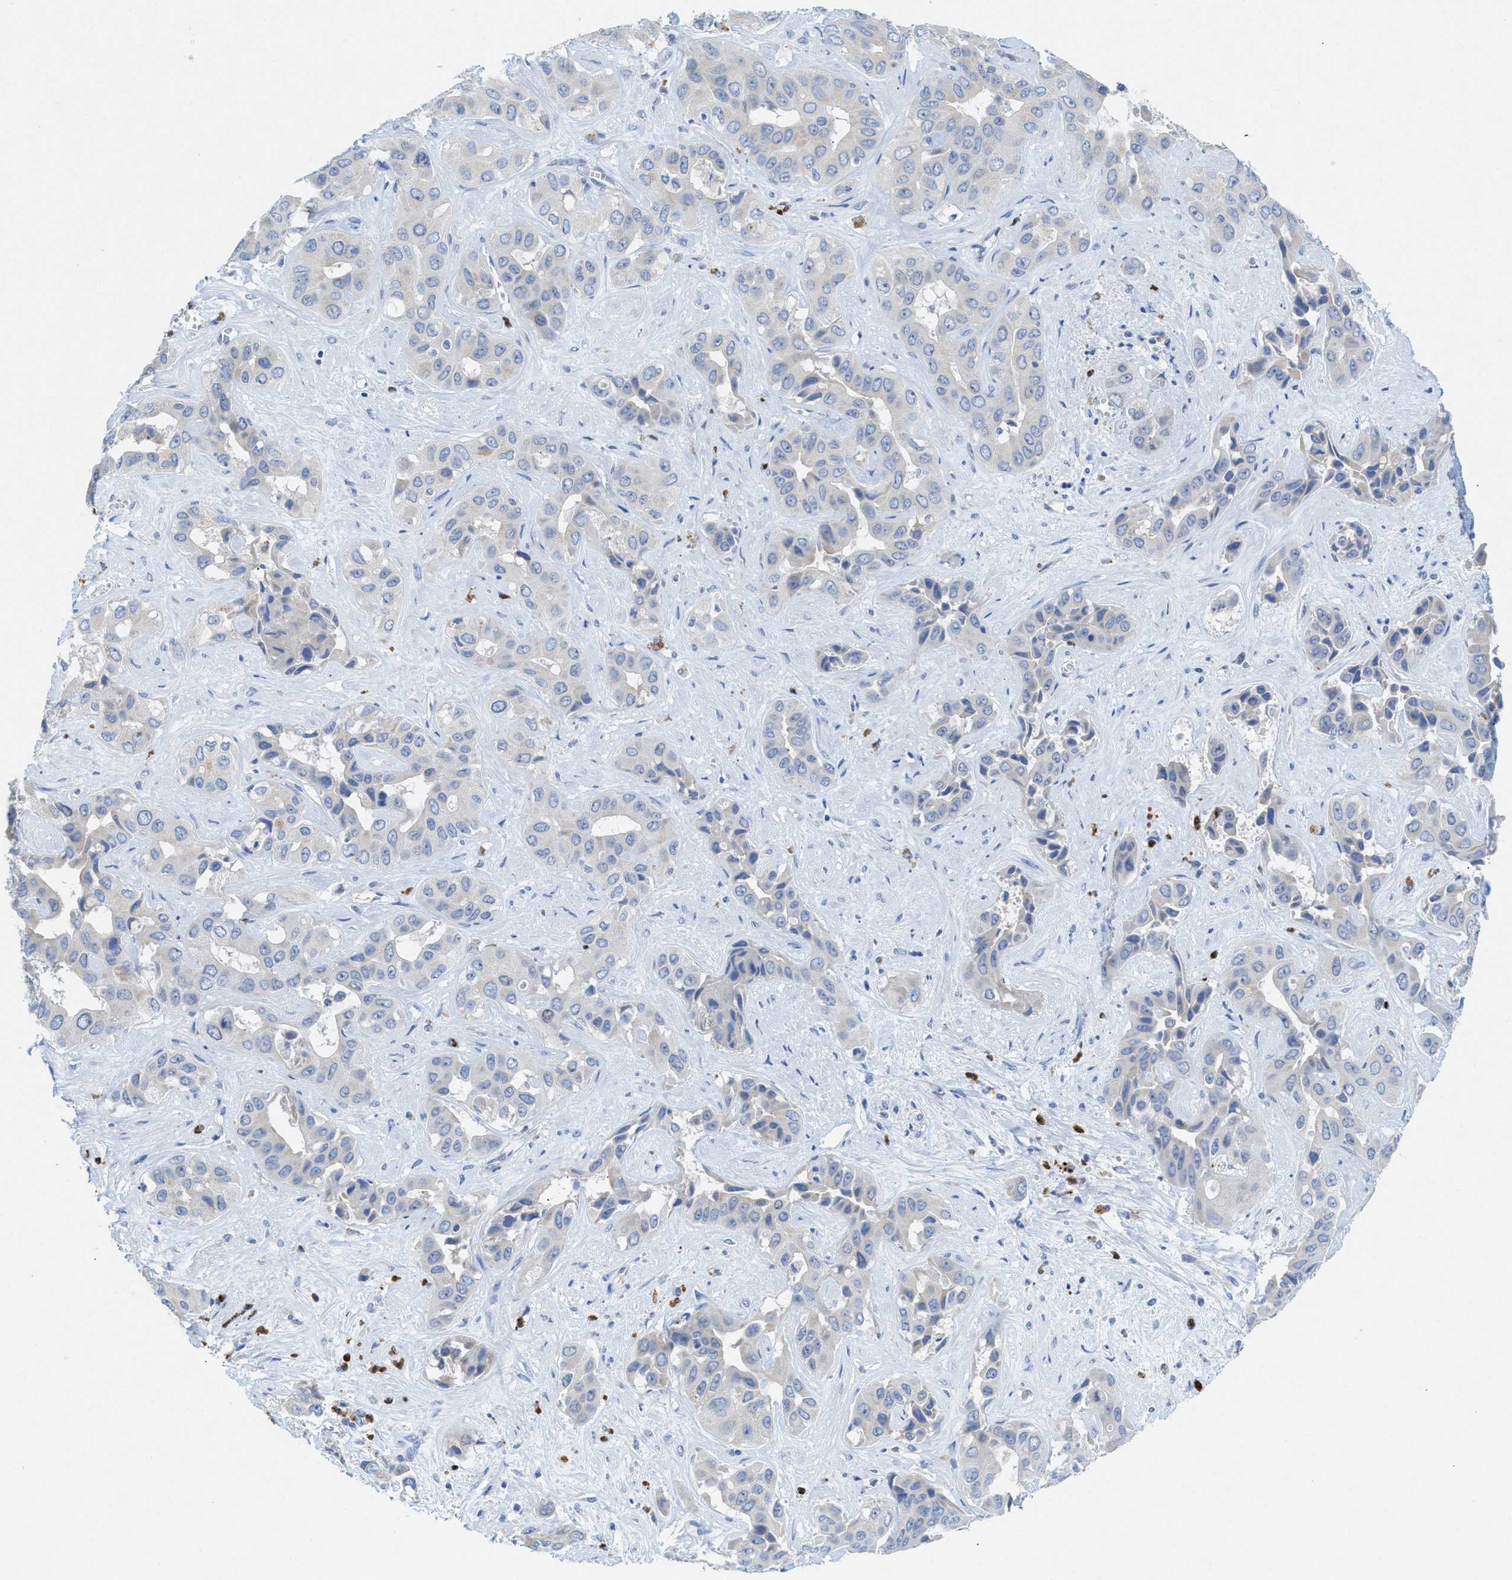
{"staining": {"intensity": "negative", "quantity": "none", "location": "none"}, "tissue": "liver cancer", "cell_type": "Tumor cells", "image_type": "cancer", "snomed": [{"axis": "morphology", "description": "Cholangiocarcinoma"}, {"axis": "topography", "description": "Liver"}], "caption": "IHC image of human liver cholangiocarcinoma stained for a protein (brown), which reveals no expression in tumor cells. (IHC, brightfield microscopy, high magnification).", "gene": "CMTM1", "patient": {"sex": "female", "age": 52}}